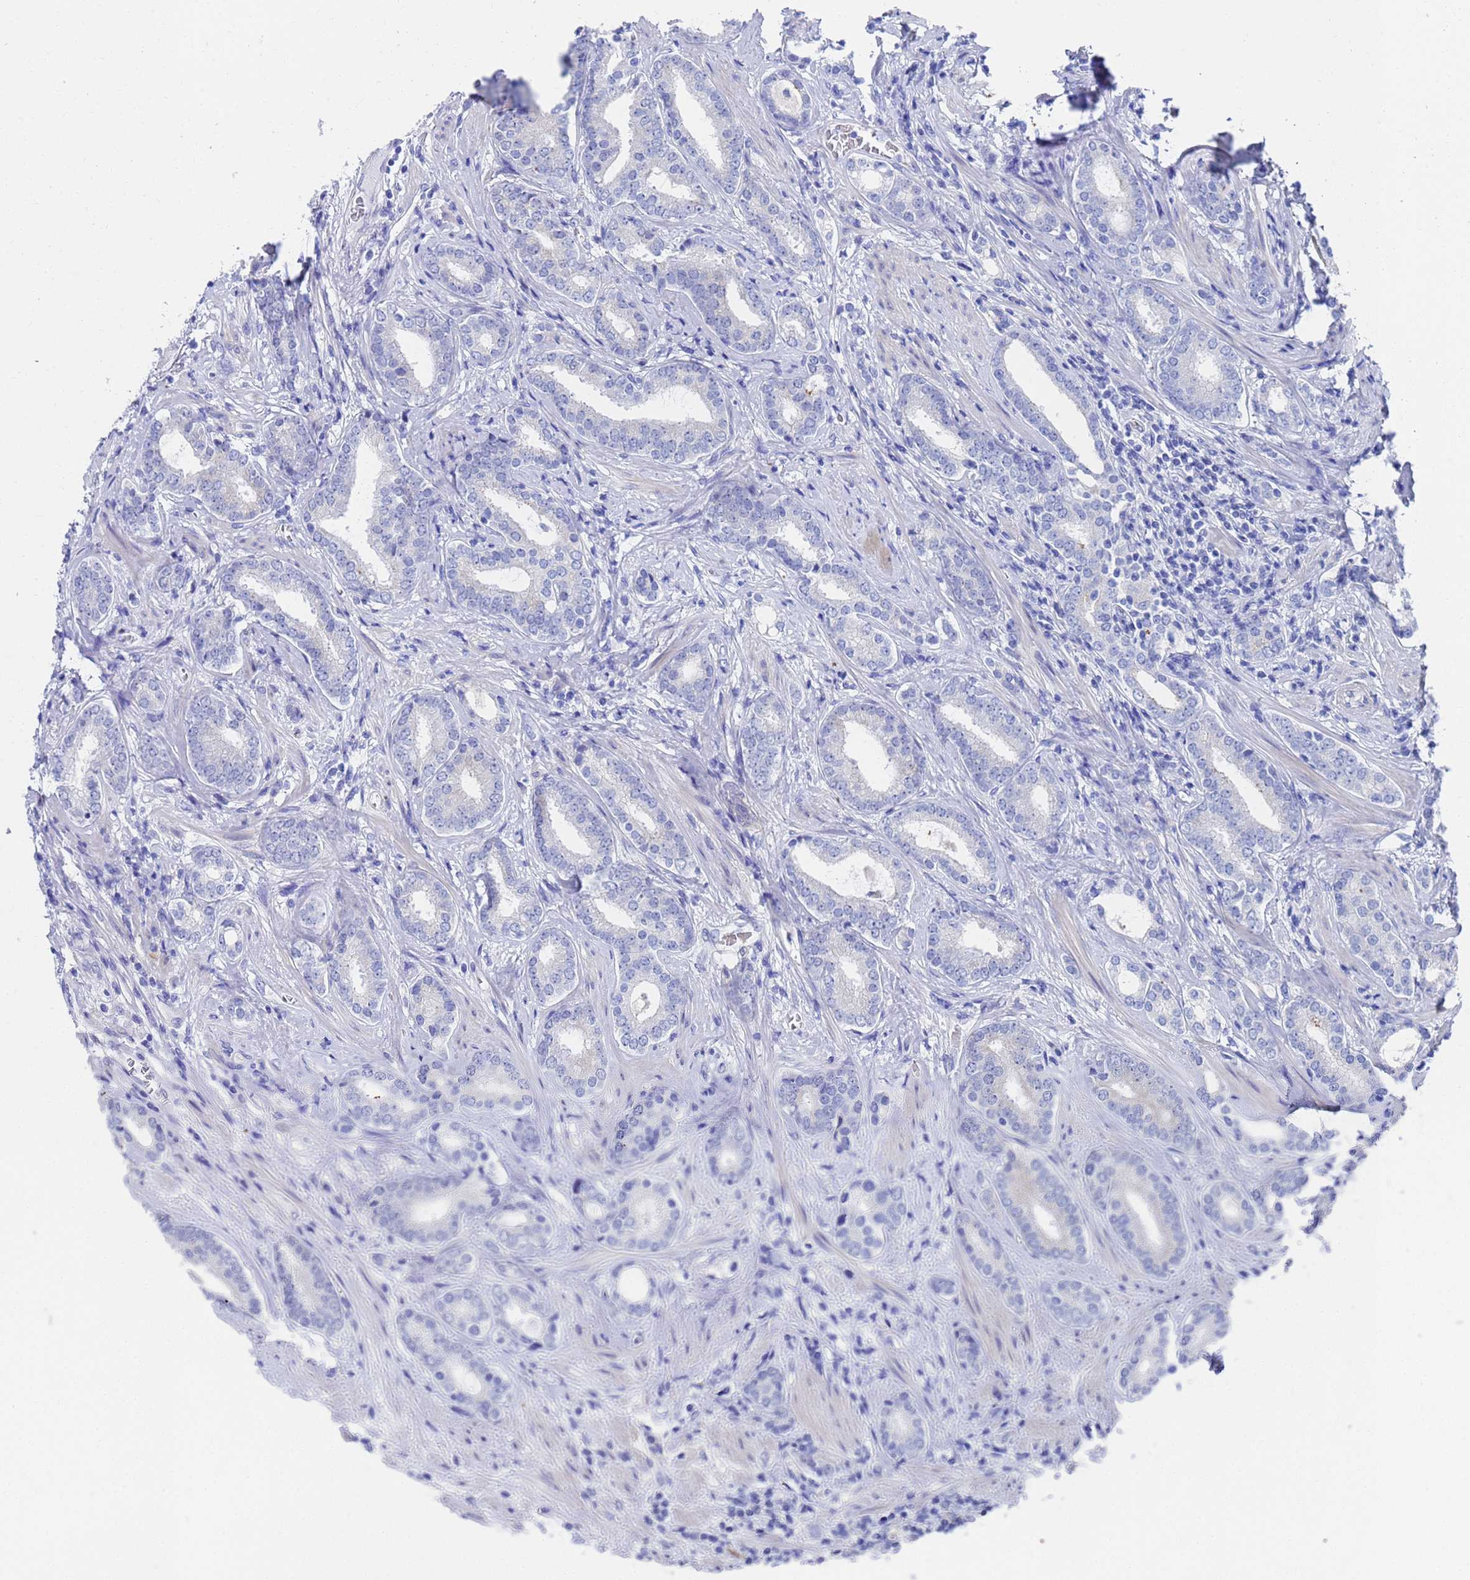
{"staining": {"intensity": "negative", "quantity": "none", "location": "none"}, "tissue": "prostate cancer", "cell_type": "Tumor cells", "image_type": "cancer", "snomed": [{"axis": "morphology", "description": "Adenocarcinoma, High grade"}, {"axis": "topography", "description": "Prostate"}], "caption": "Immunohistochemistry (IHC) of human adenocarcinoma (high-grade) (prostate) shows no expression in tumor cells. Brightfield microscopy of immunohistochemistry stained with DAB (brown) and hematoxylin (blue), captured at high magnification.", "gene": "ZNF26", "patient": {"sex": "male", "age": 63}}